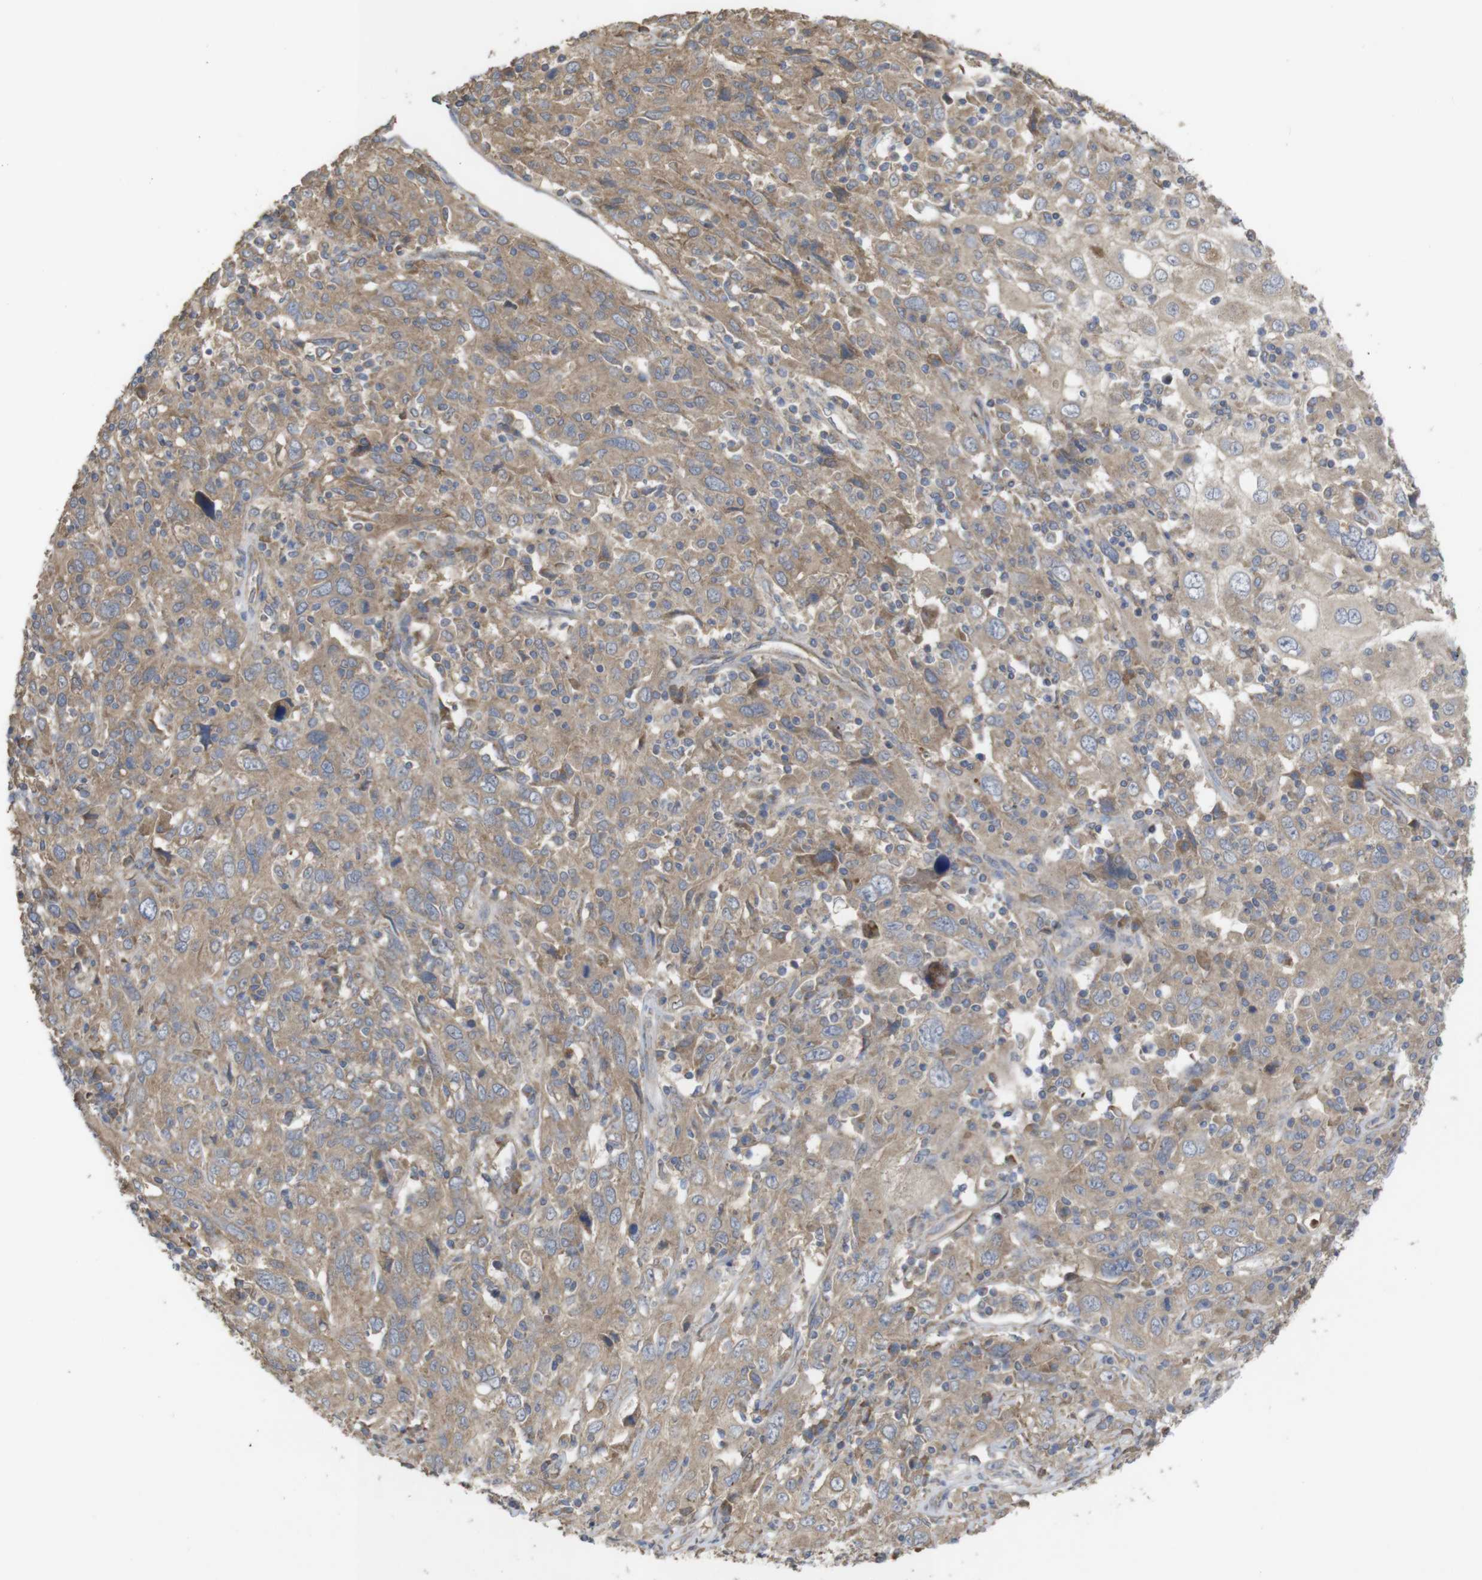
{"staining": {"intensity": "moderate", "quantity": ">75%", "location": "cytoplasmic/membranous"}, "tissue": "cervical cancer", "cell_type": "Tumor cells", "image_type": "cancer", "snomed": [{"axis": "morphology", "description": "Squamous cell carcinoma, NOS"}, {"axis": "topography", "description": "Cervix"}], "caption": "The photomicrograph reveals immunohistochemical staining of cervical cancer. There is moderate cytoplasmic/membranous expression is present in about >75% of tumor cells.", "gene": "KCNS3", "patient": {"sex": "female", "age": 46}}